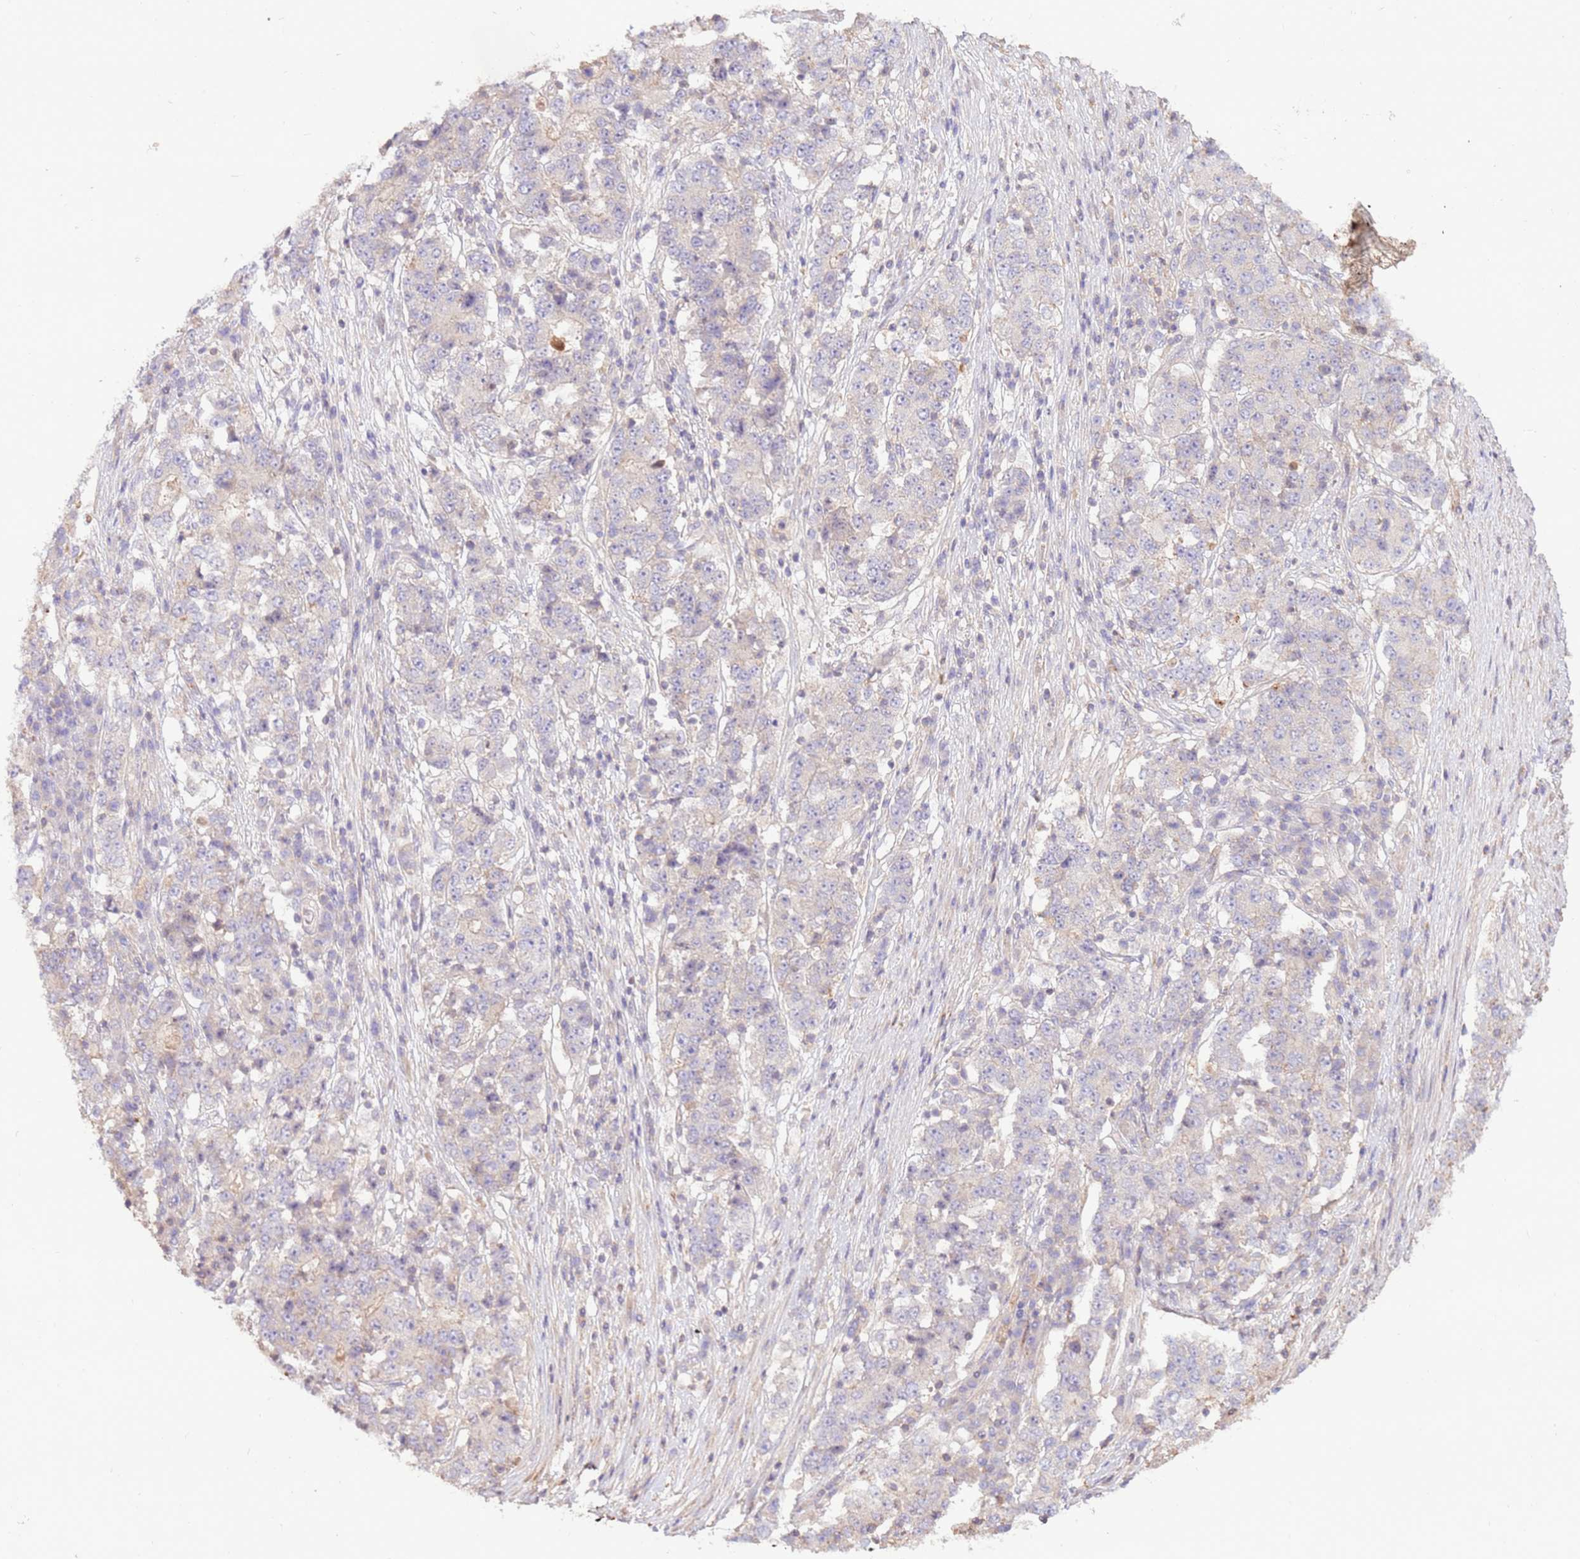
{"staining": {"intensity": "negative", "quantity": "none", "location": "none"}, "tissue": "stomach cancer", "cell_type": "Tumor cells", "image_type": "cancer", "snomed": [{"axis": "morphology", "description": "Adenocarcinoma, NOS"}, {"axis": "topography", "description": "Stomach"}], "caption": "IHC micrograph of stomach cancer (adenocarcinoma) stained for a protein (brown), which exhibits no staining in tumor cells.", "gene": "EVA1B", "patient": {"sex": "male", "age": 59}}